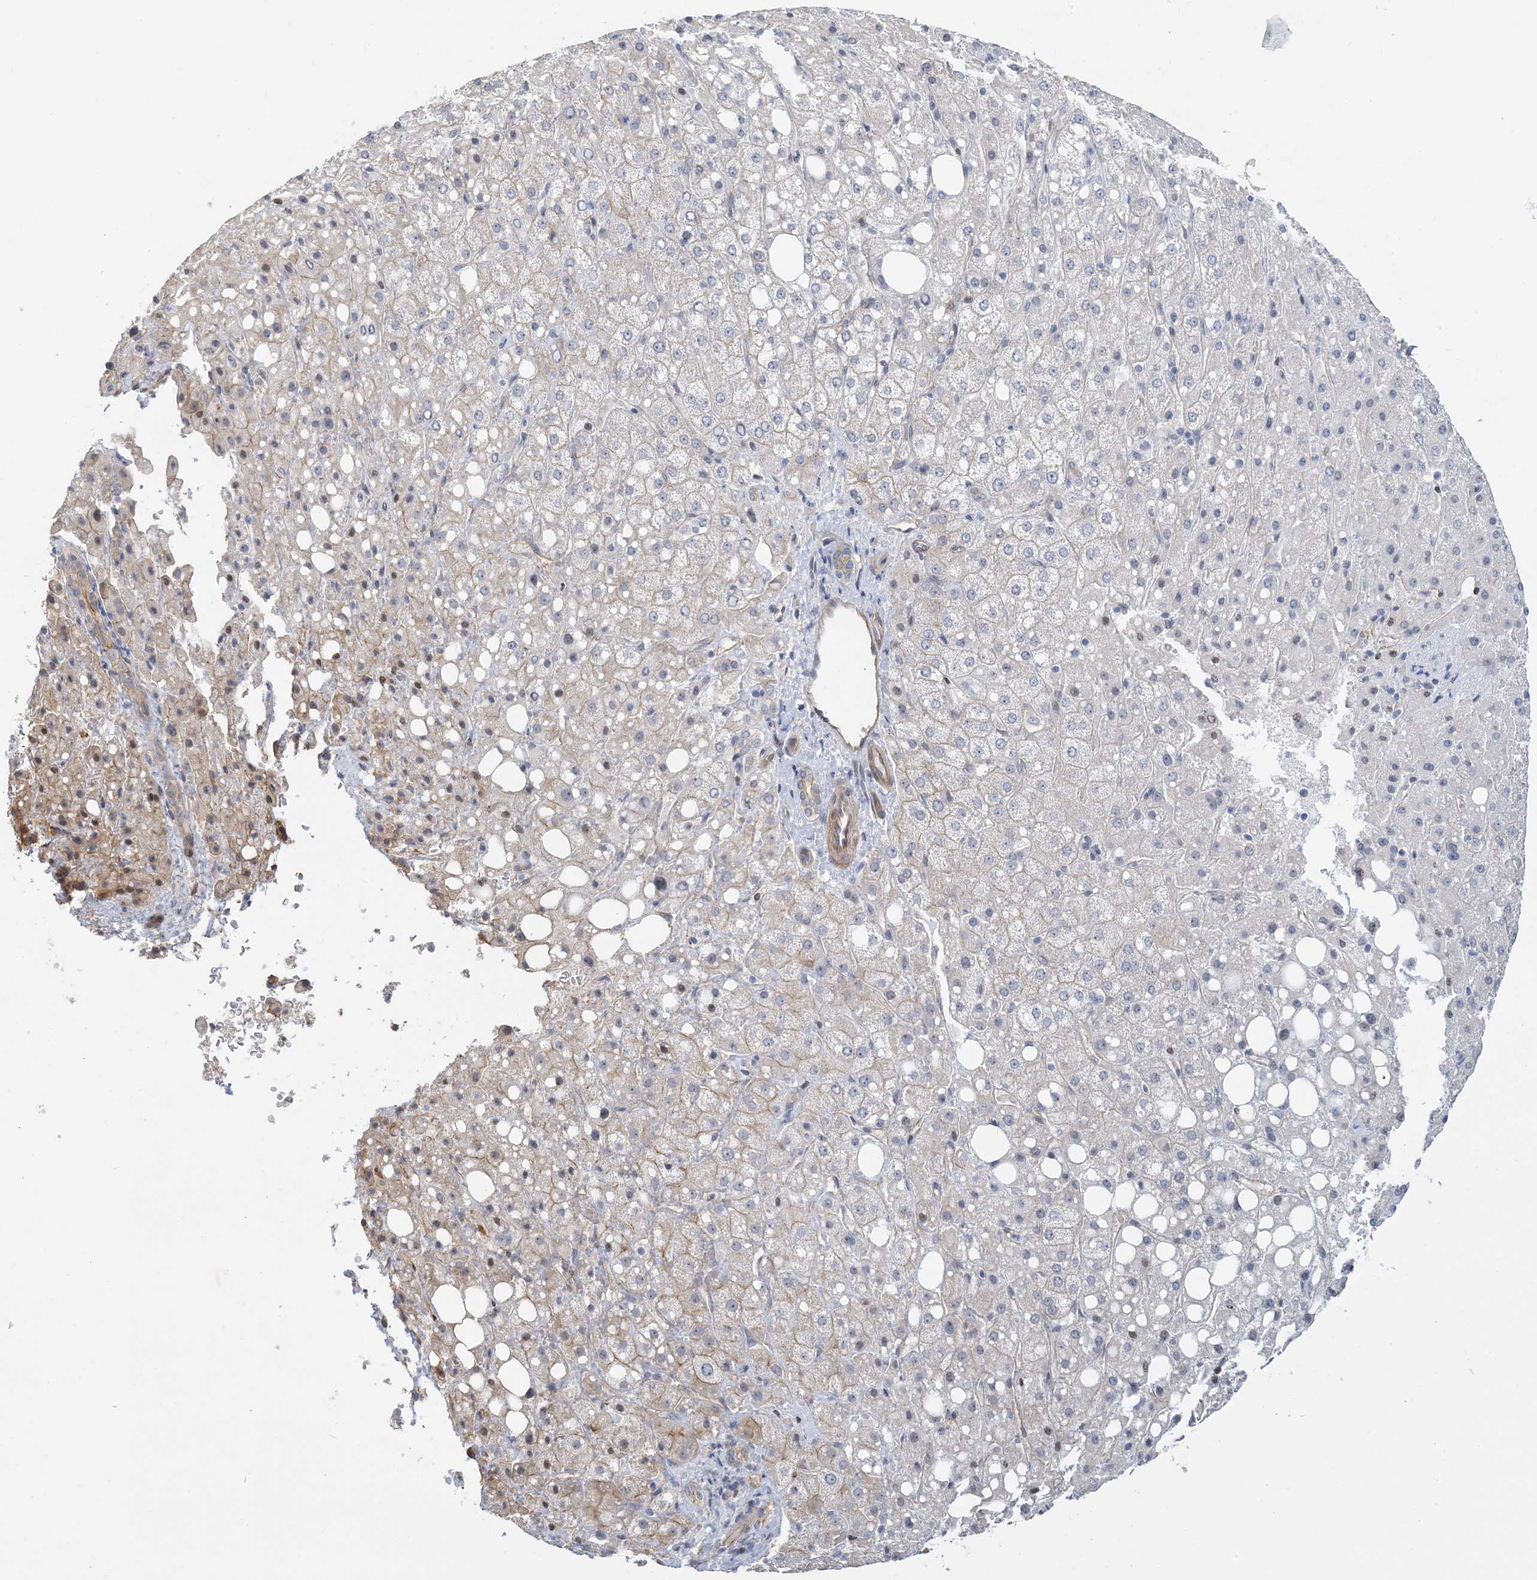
{"staining": {"intensity": "negative", "quantity": "none", "location": "none"}, "tissue": "liver cancer", "cell_type": "Tumor cells", "image_type": "cancer", "snomed": [{"axis": "morphology", "description": "Carcinoma, Hepatocellular, NOS"}, {"axis": "topography", "description": "Liver"}], "caption": "An image of human liver hepatocellular carcinoma is negative for staining in tumor cells.", "gene": "IL36B", "patient": {"sex": "male", "age": 80}}